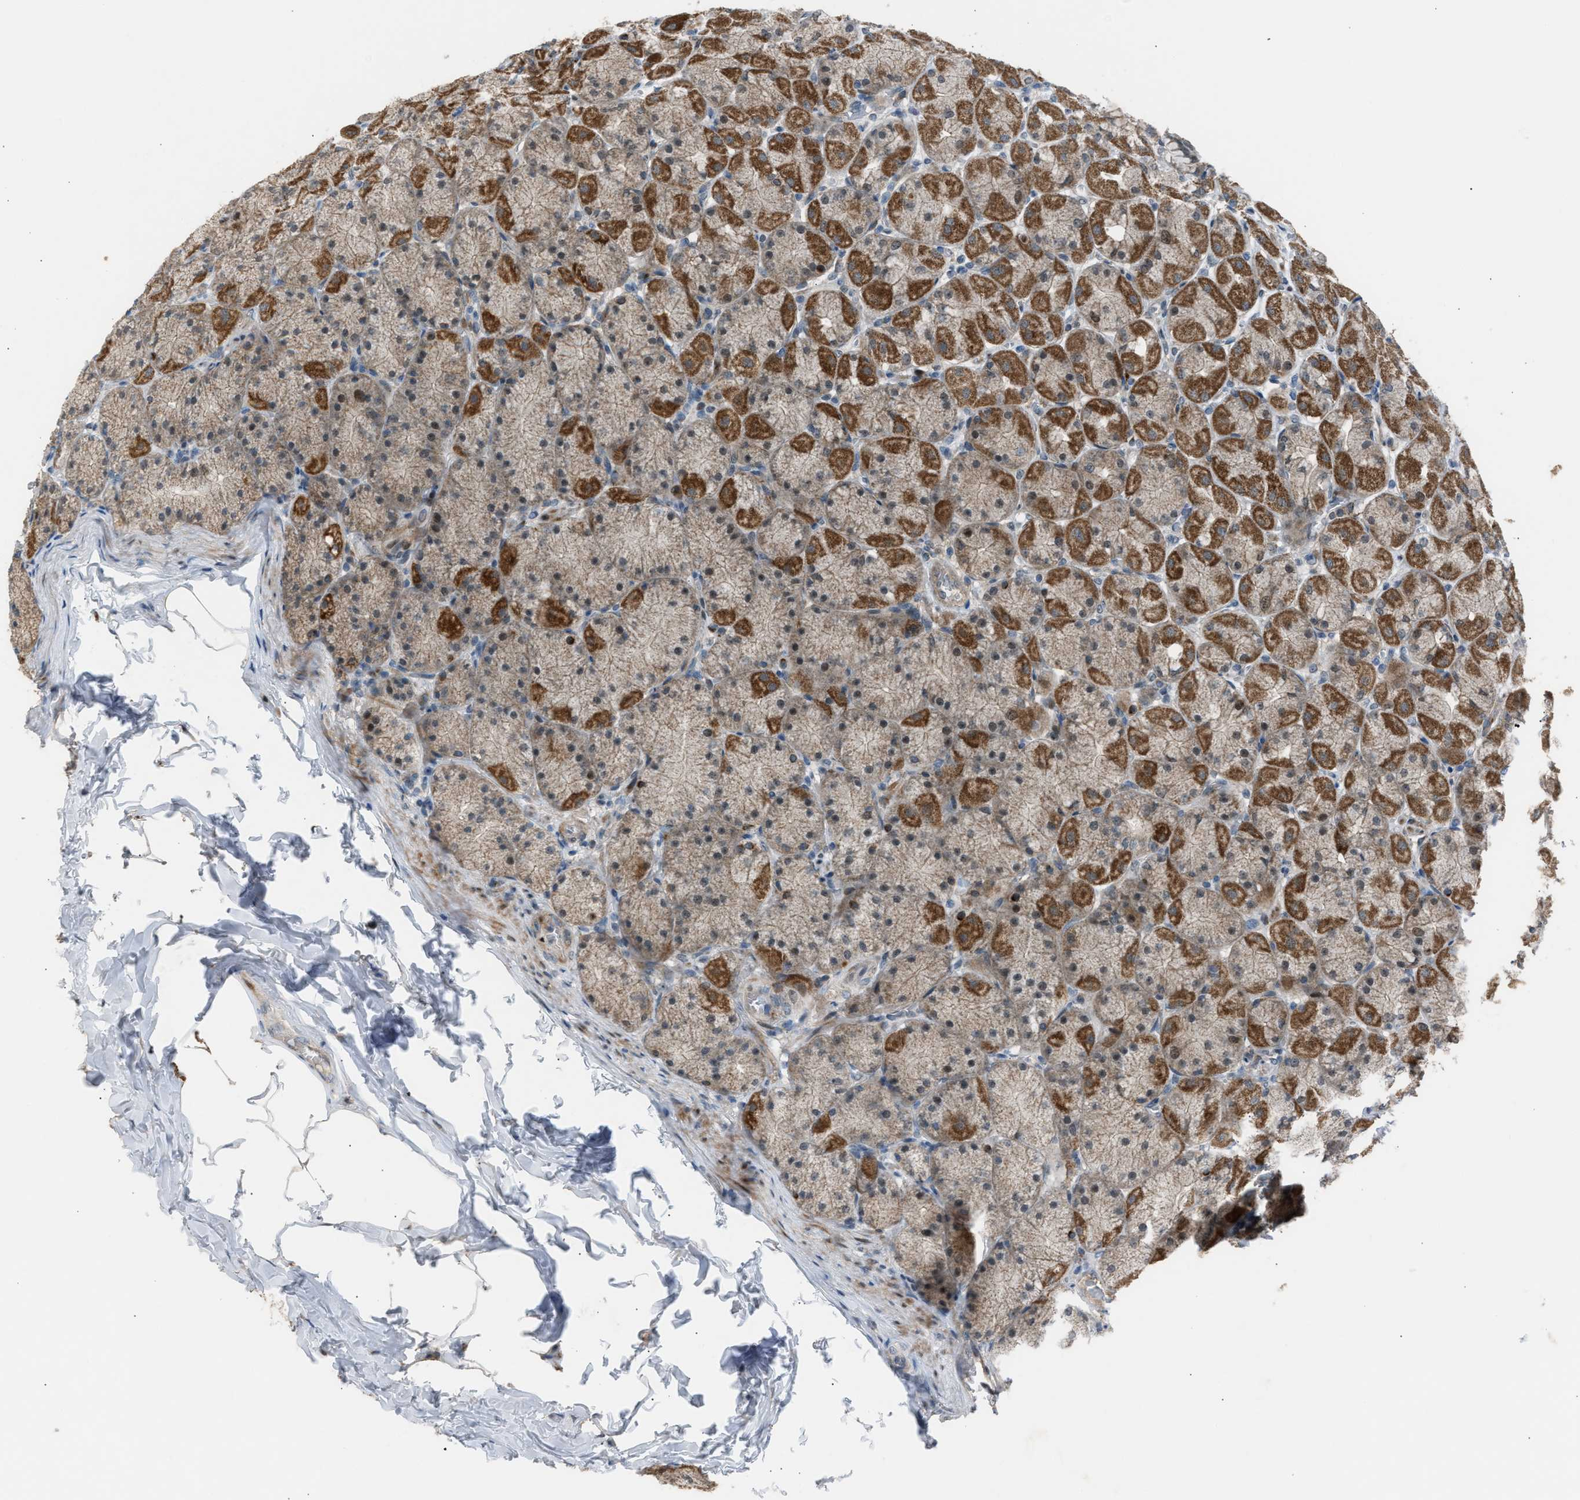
{"staining": {"intensity": "moderate", "quantity": ">75%", "location": "cytoplasmic/membranous"}, "tissue": "stomach", "cell_type": "Glandular cells", "image_type": "normal", "snomed": [{"axis": "morphology", "description": "Normal tissue, NOS"}, {"axis": "topography", "description": "Stomach, upper"}], "caption": "Immunohistochemical staining of benign stomach shows medium levels of moderate cytoplasmic/membranous positivity in approximately >75% of glandular cells. The staining was performed using DAB (3,3'-diaminobenzidine) to visualize the protein expression in brown, while the nuclei were stained in blue with hematoxylin (Magnification: 20x).", "gene": "VPS41", "patient": {"sex": "female", "age": 56}}